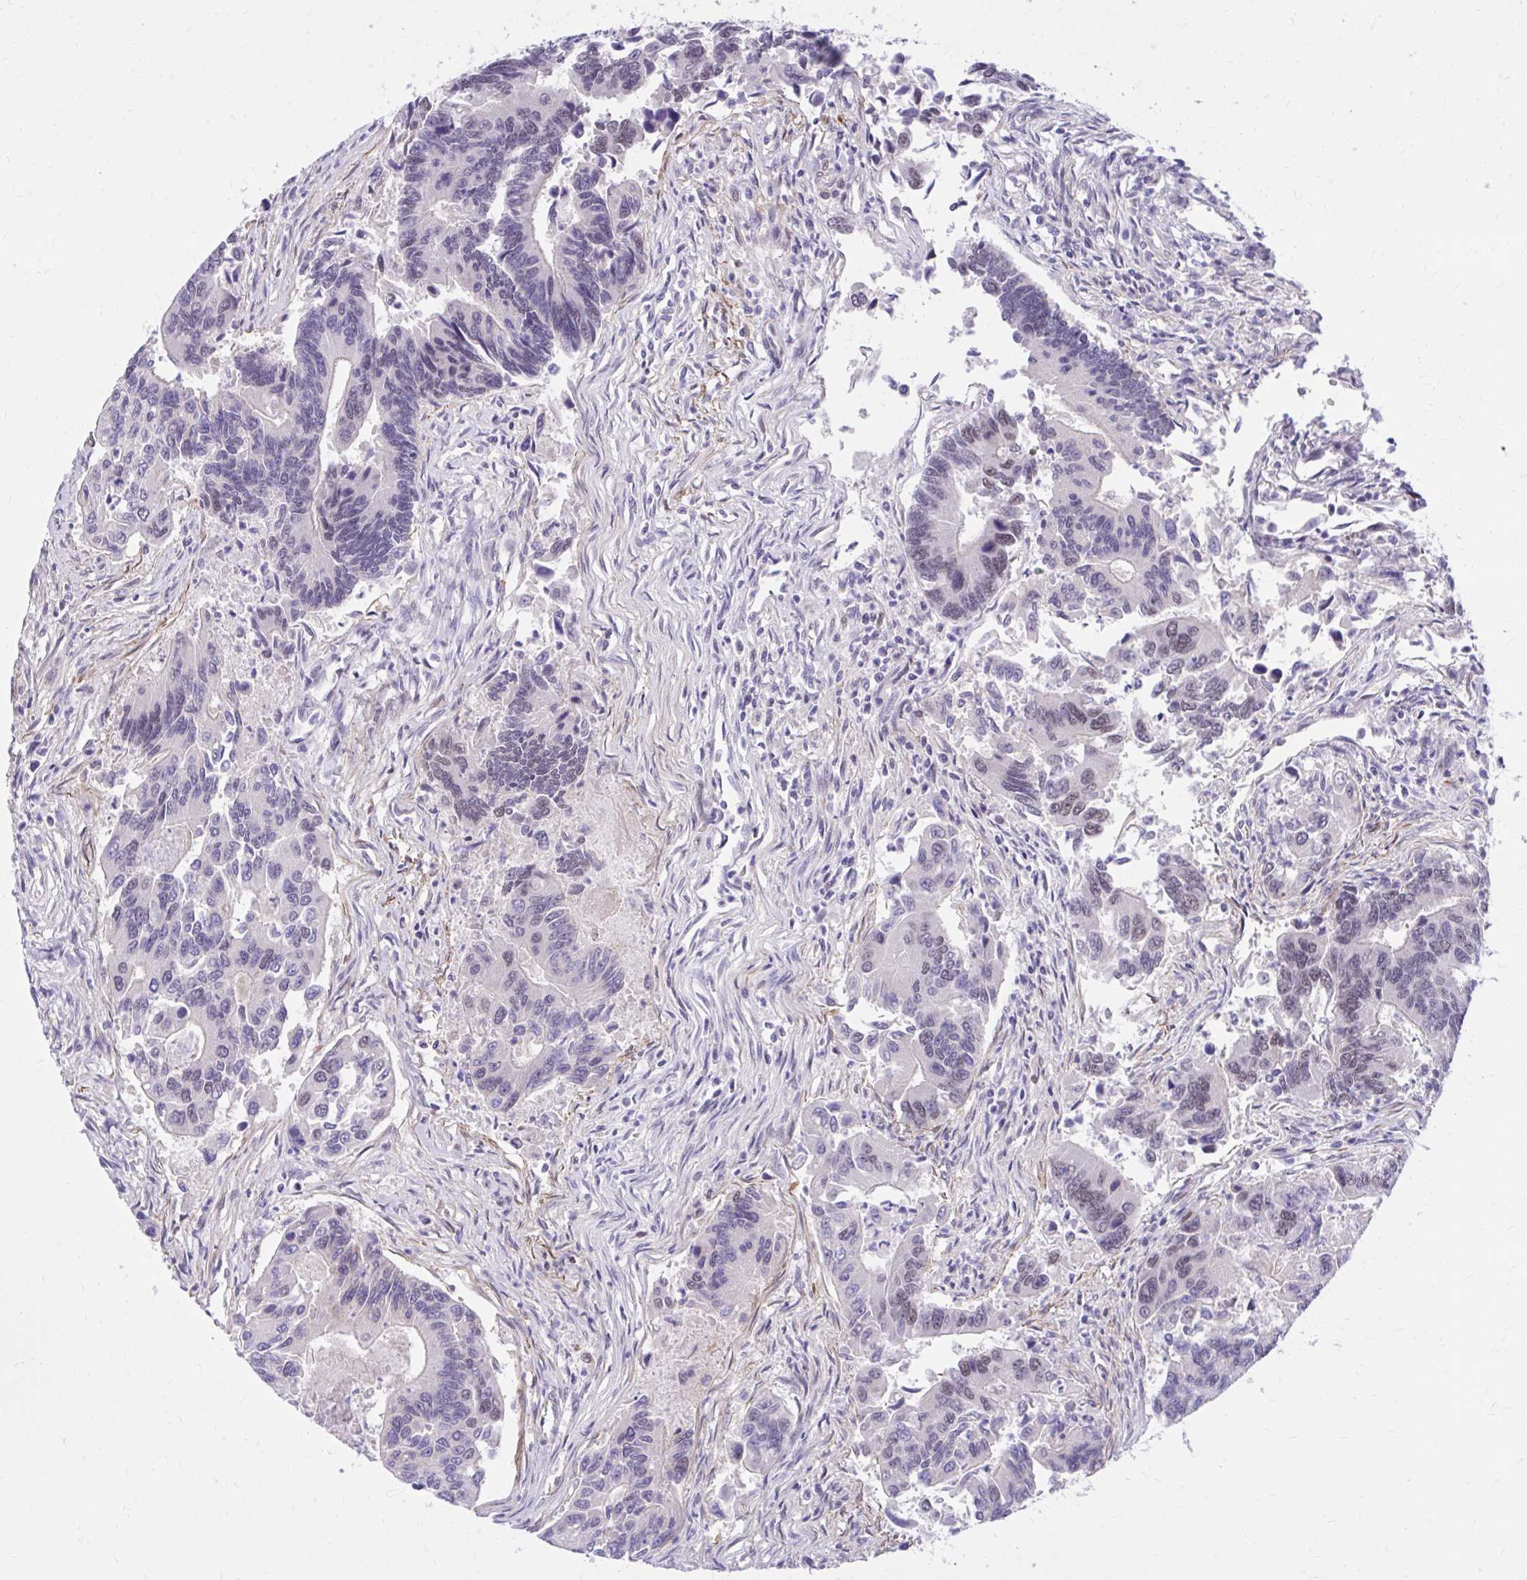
{"staining": {"intensity": "weak", "quantity": "25%-75%", "location": "nuclear"}, "tissue": "colorectal cancer", "cell_type": "Tumor cells", "image_type": "cancer", "snomed": [{"axis": "morphology", "description": "Adenocarcinoma, NOS"}, {"axis": "topography", "description": "Colon"}], "caption": "This micrograph reveals immunohistochemistry (IHC) staining of colorectal cancer (adenocarcinoma), with low weak nuclear expression in about 25%-75% of tumor cells.", "gene": "ZBTB25", "patient": {"sex": "female", "age": 67}}